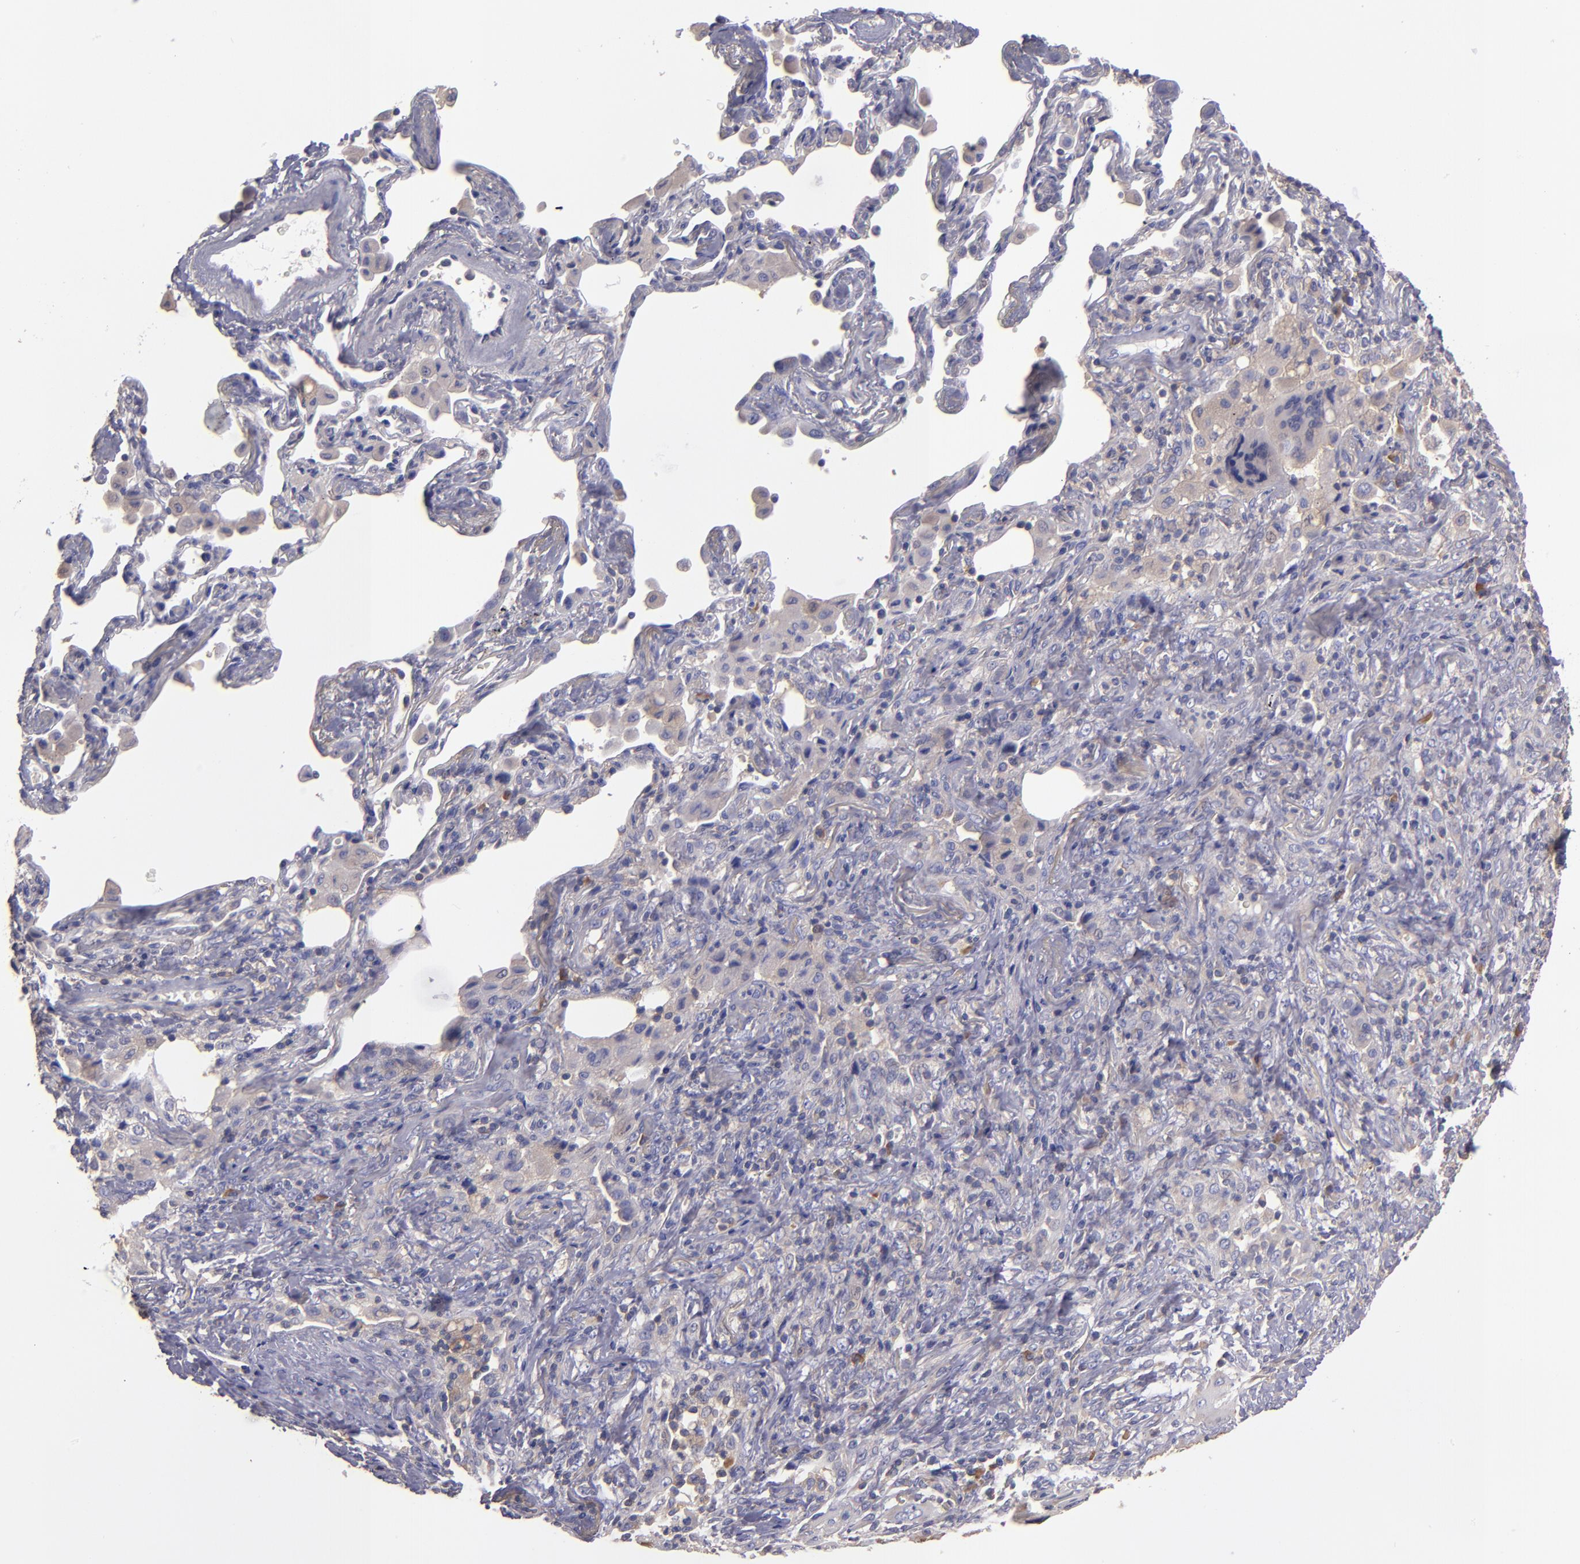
{"staining": {"intensity": "weak", "quantity": ">75%", "location": "cytoplasmic/membranous"}, "tissue": "lung cancer", "cell_type": "Tumor cells", "image_type": "cancer", "snomed": [{"axis": "morphology", "description": "Squamous cell carcinoma, NOS"}, {"axis": "topography", "description": "Lung"}], "caption": "A low amount of weak cytoplasmic/membranous expression is appreciated in approximately >75% of tumor cells in lung cancer tissue. (Brightfield microscopy of DAB IHC at high magnification).", "gene": "CARS1", "patient": {"sex": "female", "age": 67}}